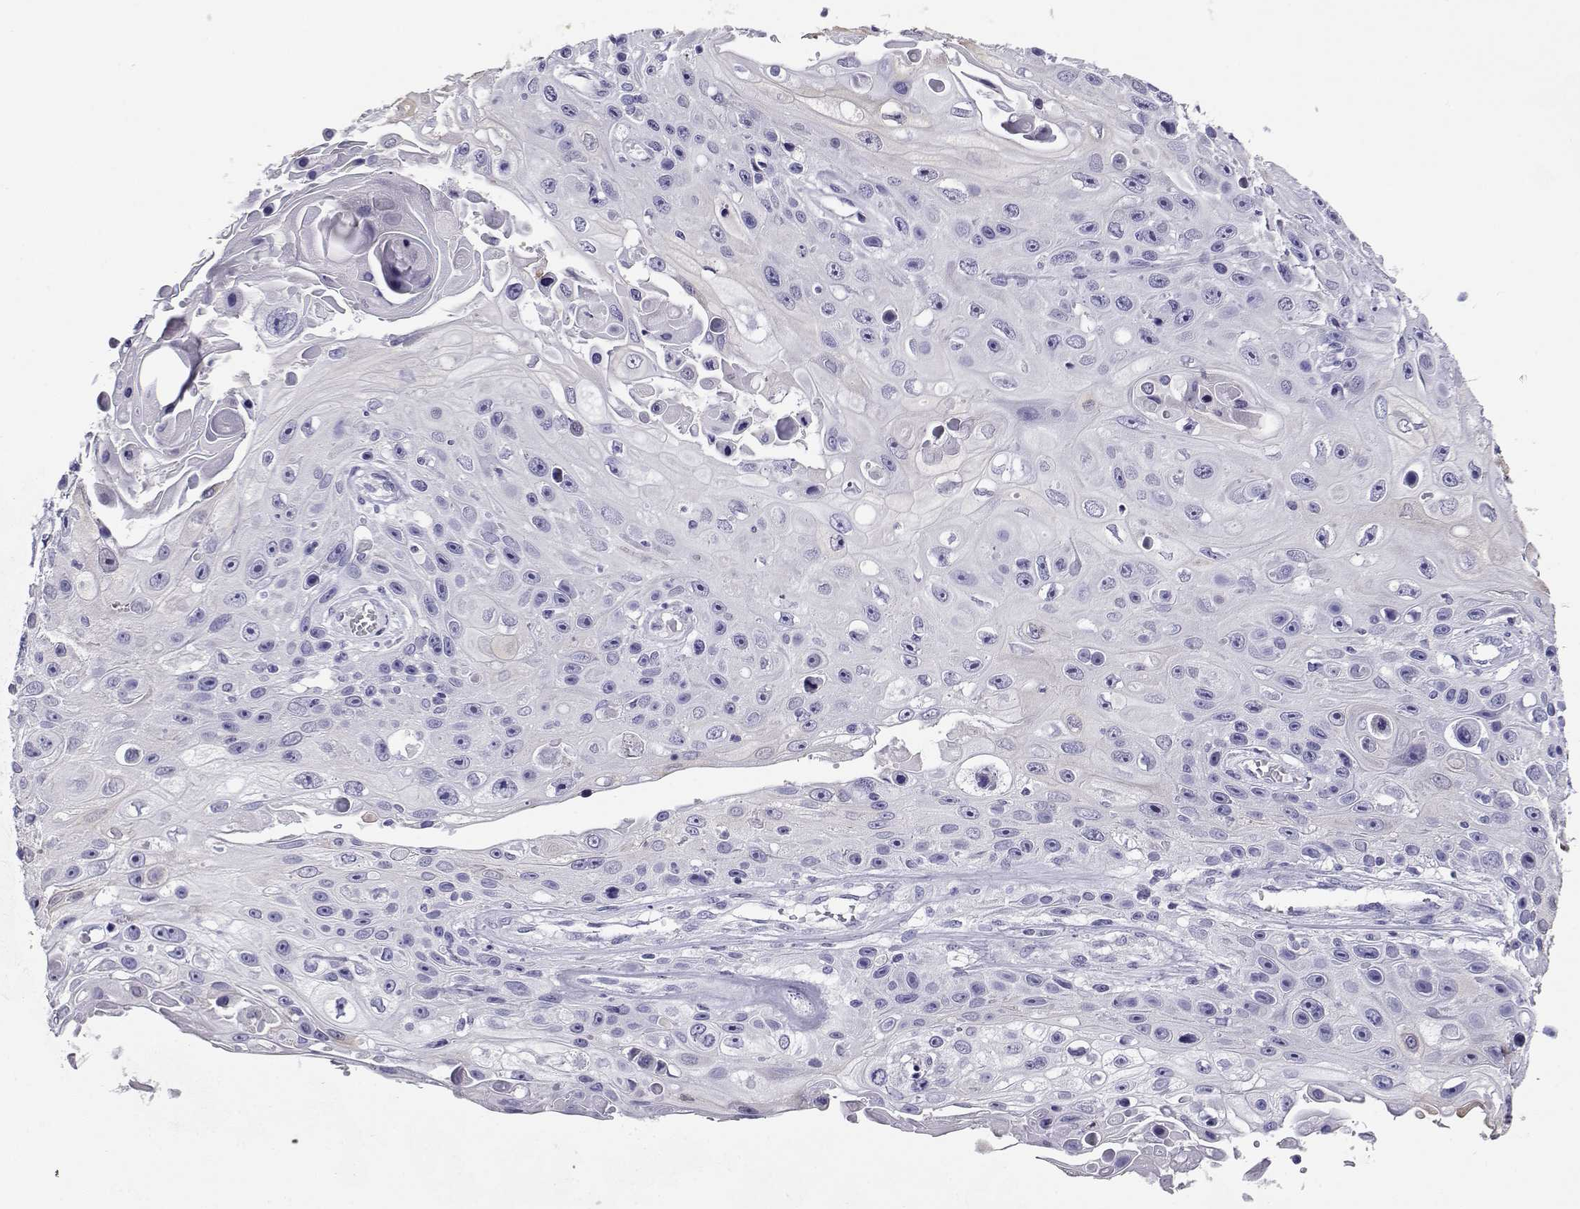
{"staining": {"intensity": "negative", "quantity": "none", "location": "none"}, "tissue": "skin cancer", "cell_type": "Tumor cells", "image_type": "cancer", "snomed": [{"axis": "morphology", "description": "Squamous cell carcinoma, NOS"}, {"axis": "topography", "description": "Skin"}], "caption": "A high-resolution image shows IHC staining of skin cancer (squamous cell carcinoma), which exhibits no significant expression in tumor cells.", "gene": "CABS1", "patient": {"sex": "male", "age": 82}}